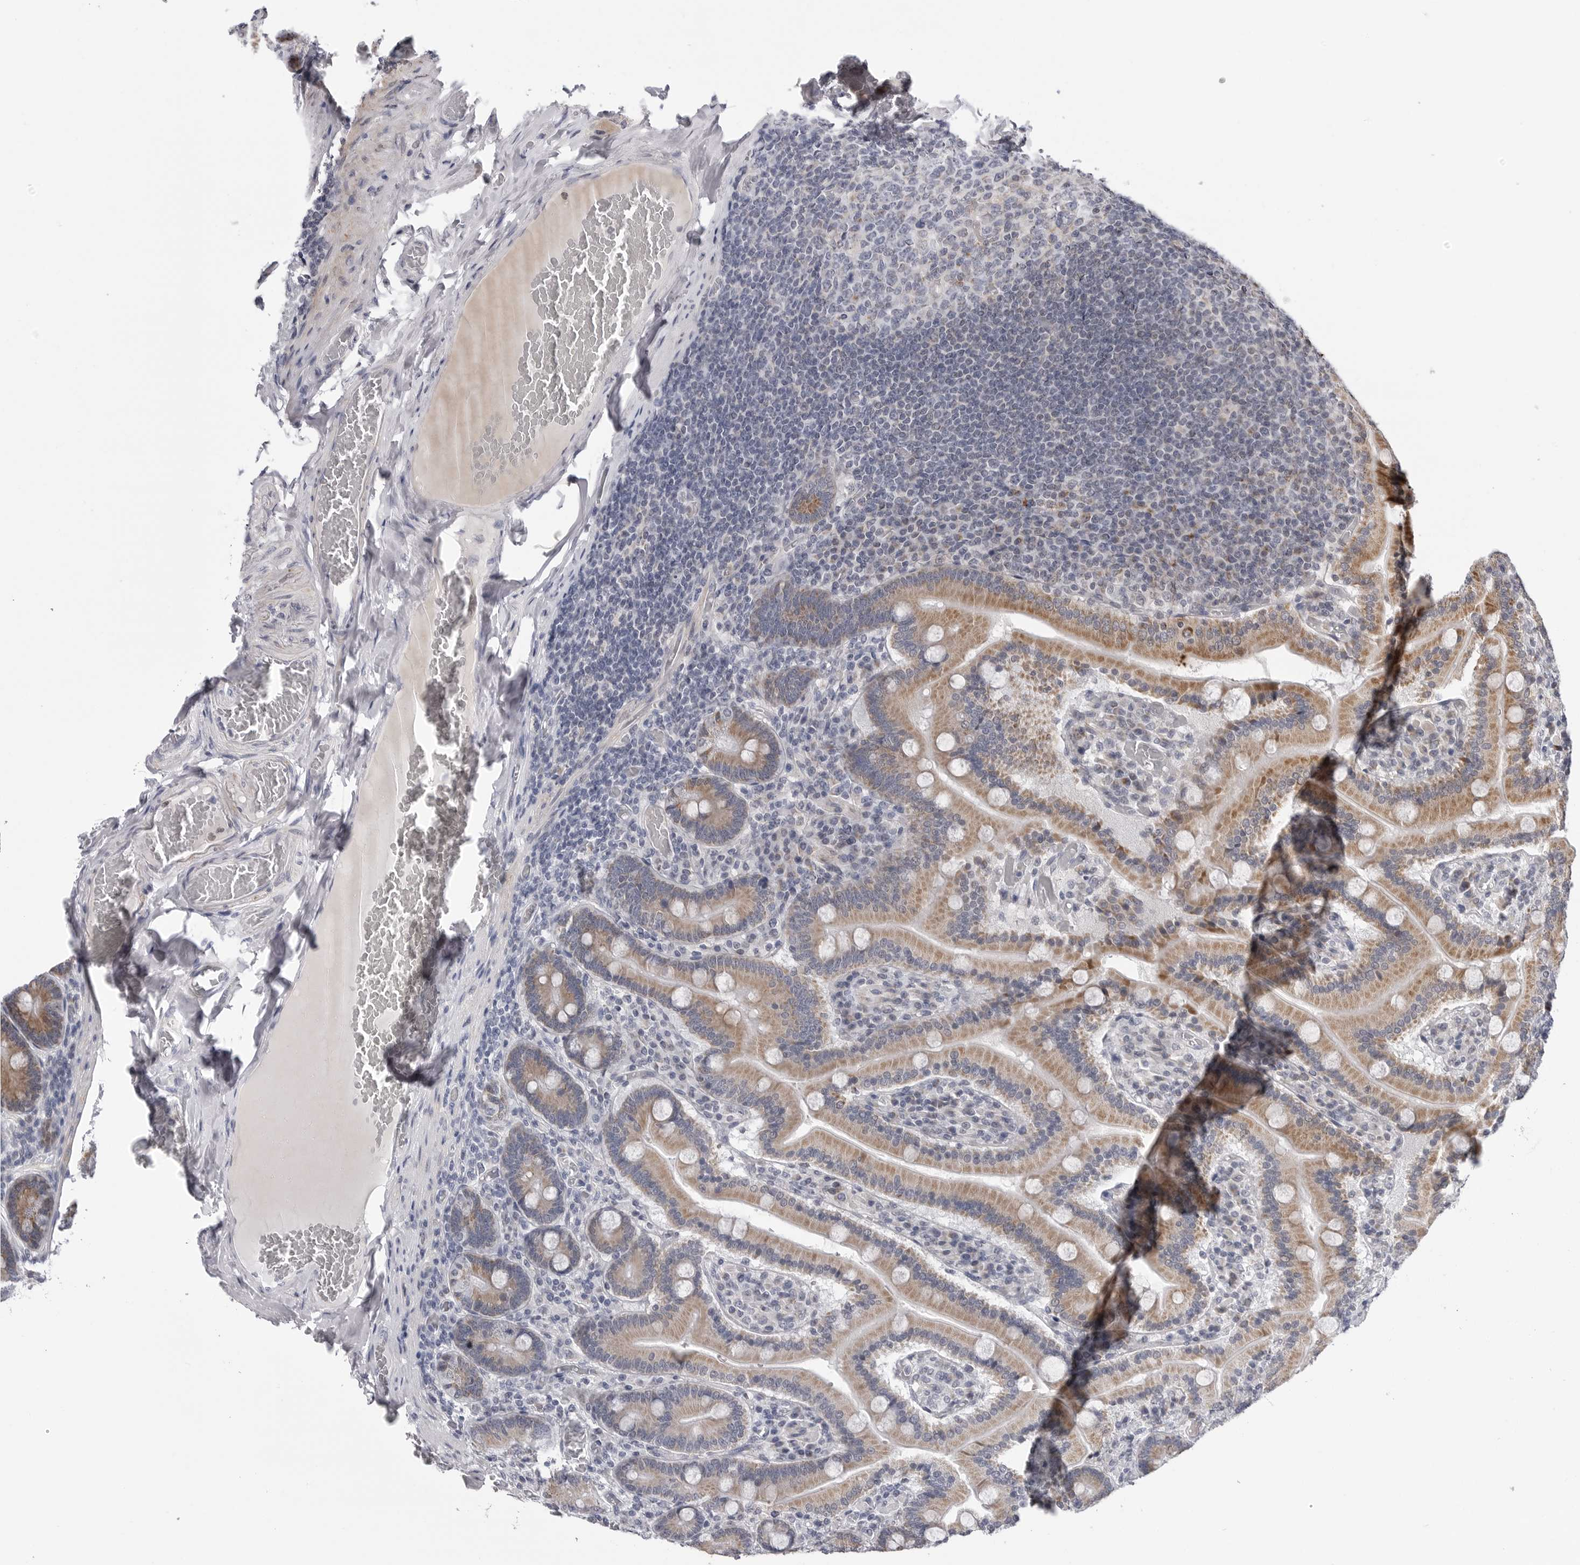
{"staining": {"intensity": "moderate", "quantity": ">75%", "location": "cytoplasmic/membranous"}, "tissue": "duodenum", "cell_type": "Glandular cells", "image_type": "normal", "snomed": [{"axis": "morphology", "description": "Normal tissue, NOS"}, {"axis": "topography", "description": "Duodenum"}], "caption": "IHC (DAB (3,3'-diaminobenzidine)) staining of normal human duodenum exhibits moderate cytoplasmic/membranous protein positivity in approximately >75% of glandular cells.", "gene": "CDK20", "patient": {"sex": "female", "age": 62}}